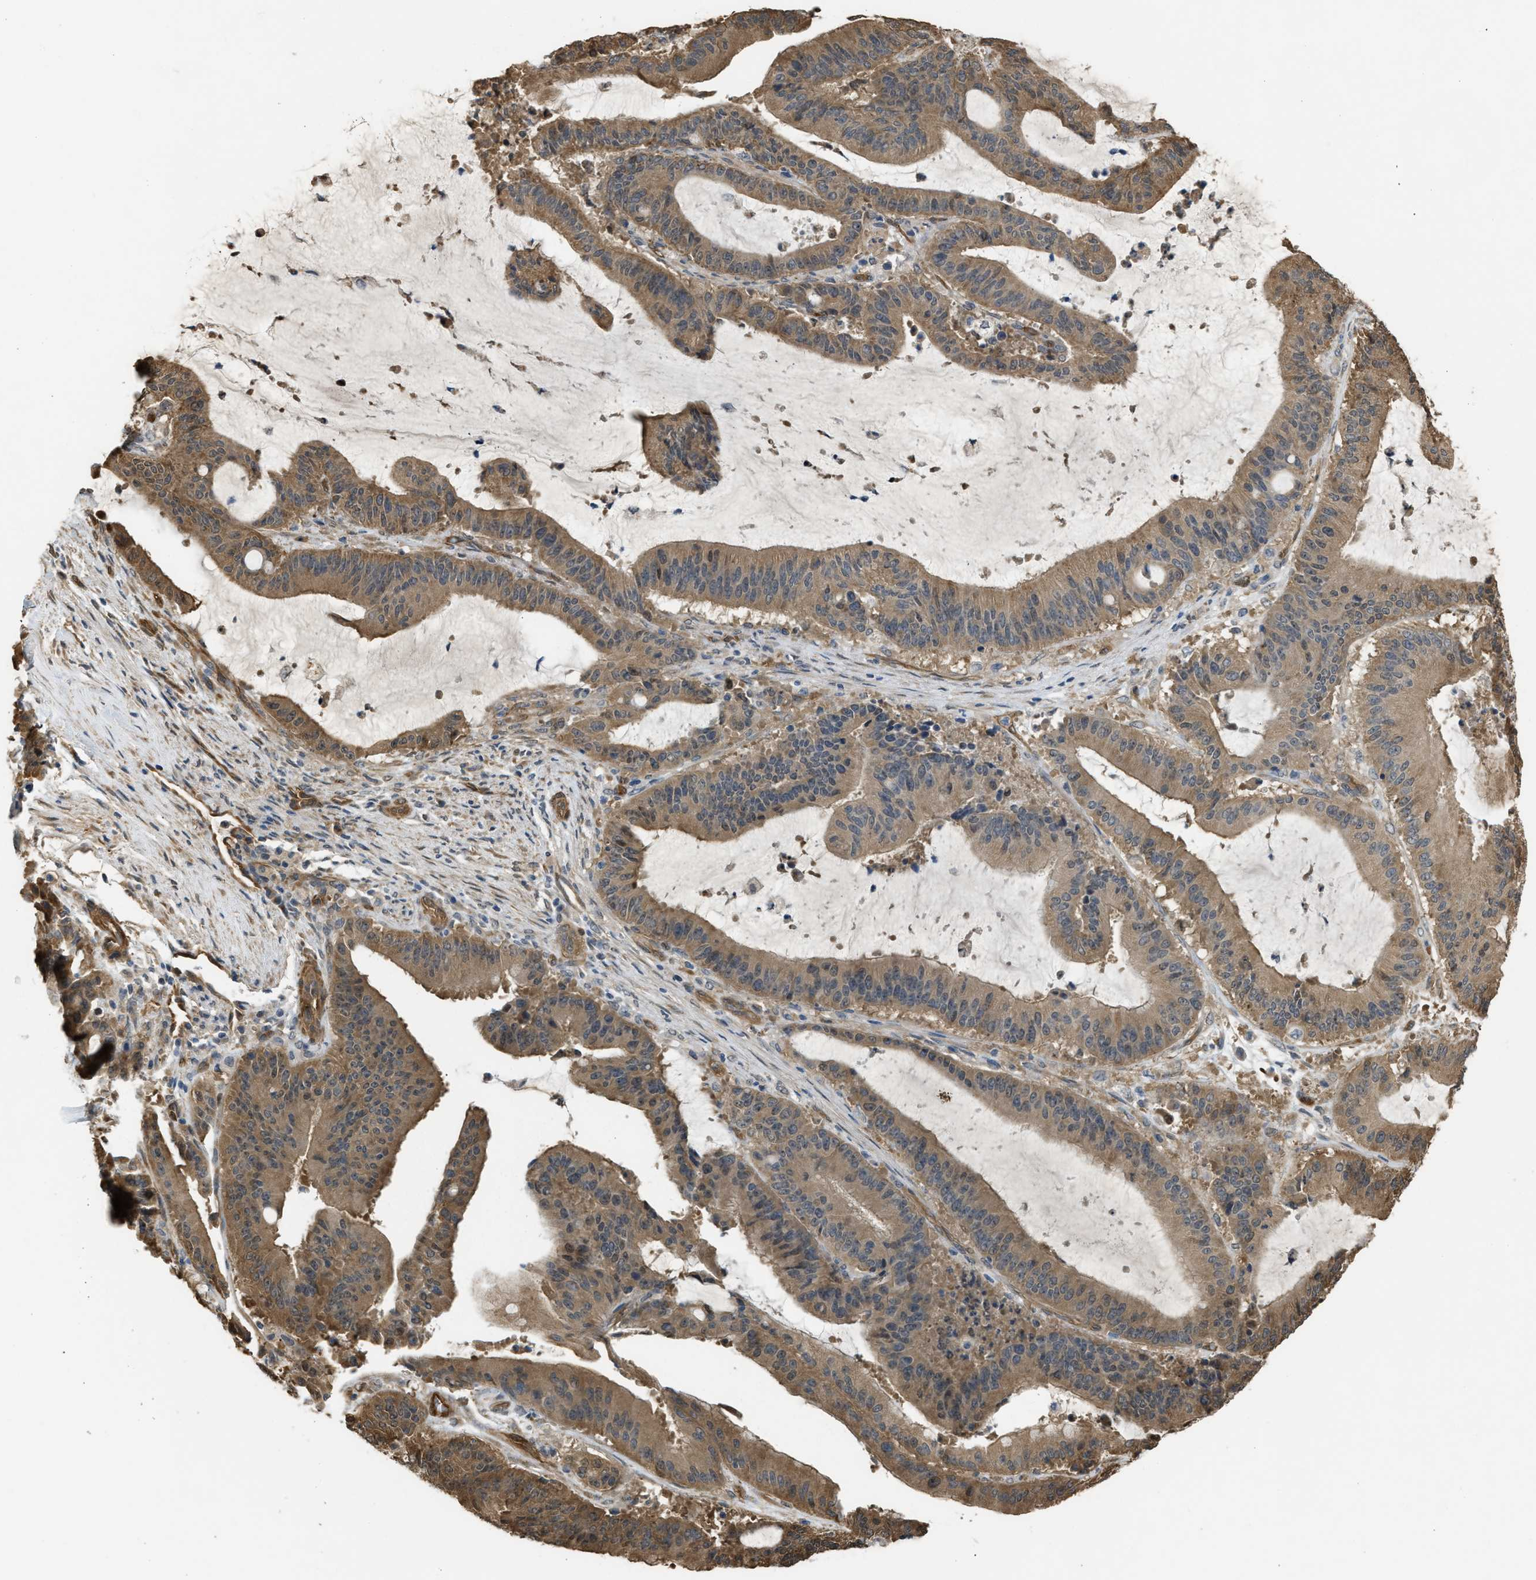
{"staining": {"intensity": "moderate", "quantity": ">75%", "location": "cytoplasmic/membranous"}, "tissue": "liver cancer", "cell_type": "Tumor cells", "image_type": "cancer", "snomed": [{"axis": "morphology", "description": "Normal tissue, NOS"}, {"axis": "morphology", "description": "Cholangiocarcinoma"}, {"axis": "topography", "description": "Liver"}, {"axis": "topography", "description": "Peripheral nerve tissue"}], "caption": "DAB immunohistochemical staining of human liver cholangiocarcinoma exhibits moderate cytoplasmic/membranous protein expression in about >75% of tumor cells. (Stains: DAB (3,3'-diaminobenzidine) in brown, nuclei in blue, Microscopy: brightfield microscopy at high magnification).", "gene": "BAG3", "patient": {"sex": "female", "age": 73}}